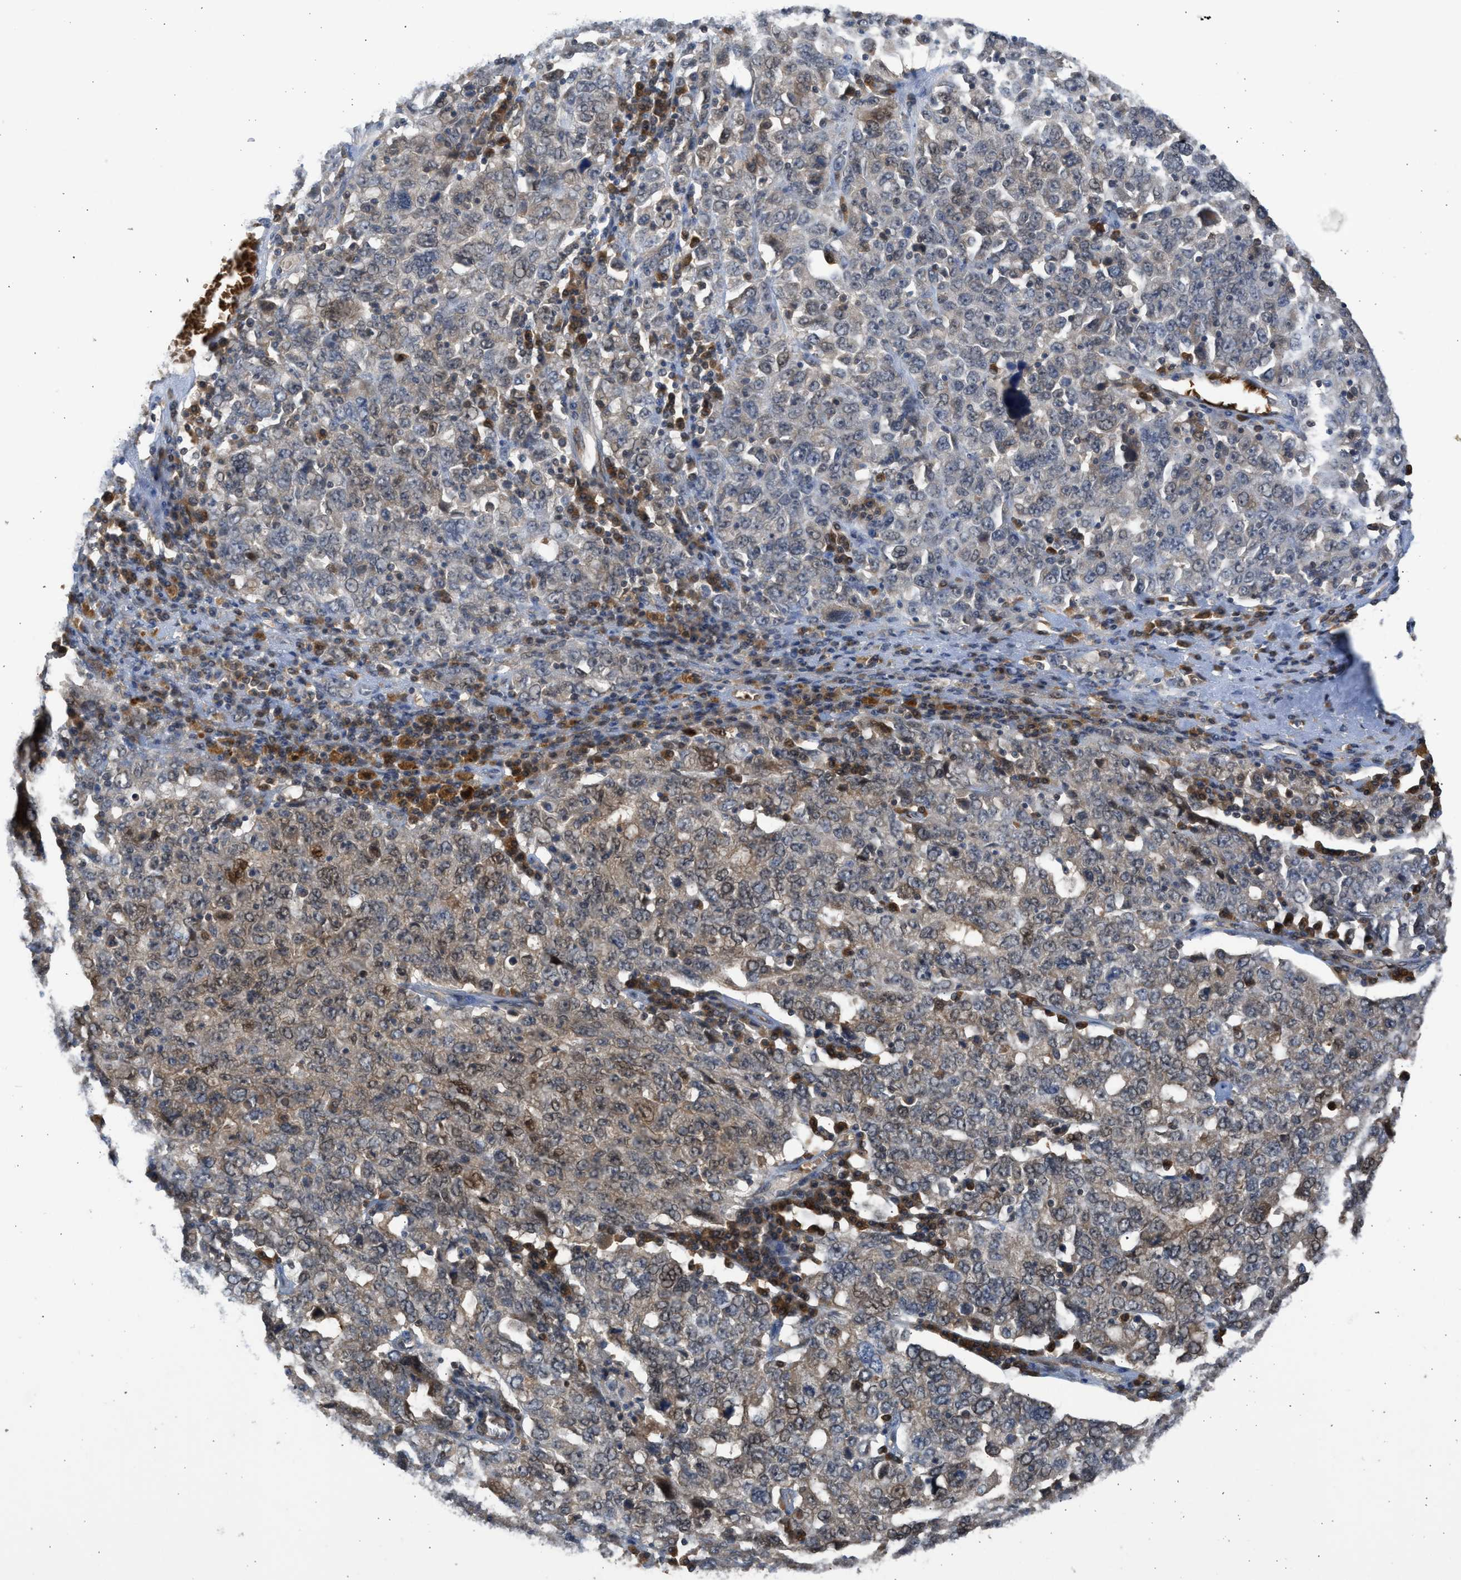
{"staining": {"intensity": "moderate", "quantity": "25%-75%", "location": "cytoplasmic/membranous"}, "tissue": "ovarian cancer", "cell_type": "Tumor cells", "image_type": "cancer", "snomed": [{"axis": "morphology", "description": "Carcinoma, endometroid"}, {"axis": "topography", "description": "Ovary"}], "caption": "Protein staining of ovarian cancer tissue exhibits moderate cytoplasmic/membranous staining in approximately 25%-75% of tumor cells. (DAB (3,3'-diaminobenzidine) IHC, brown staining for protein, blue staining for nuclei).", "gene": "MAPK7", "patient": {"sex": "female", "age": 62}}